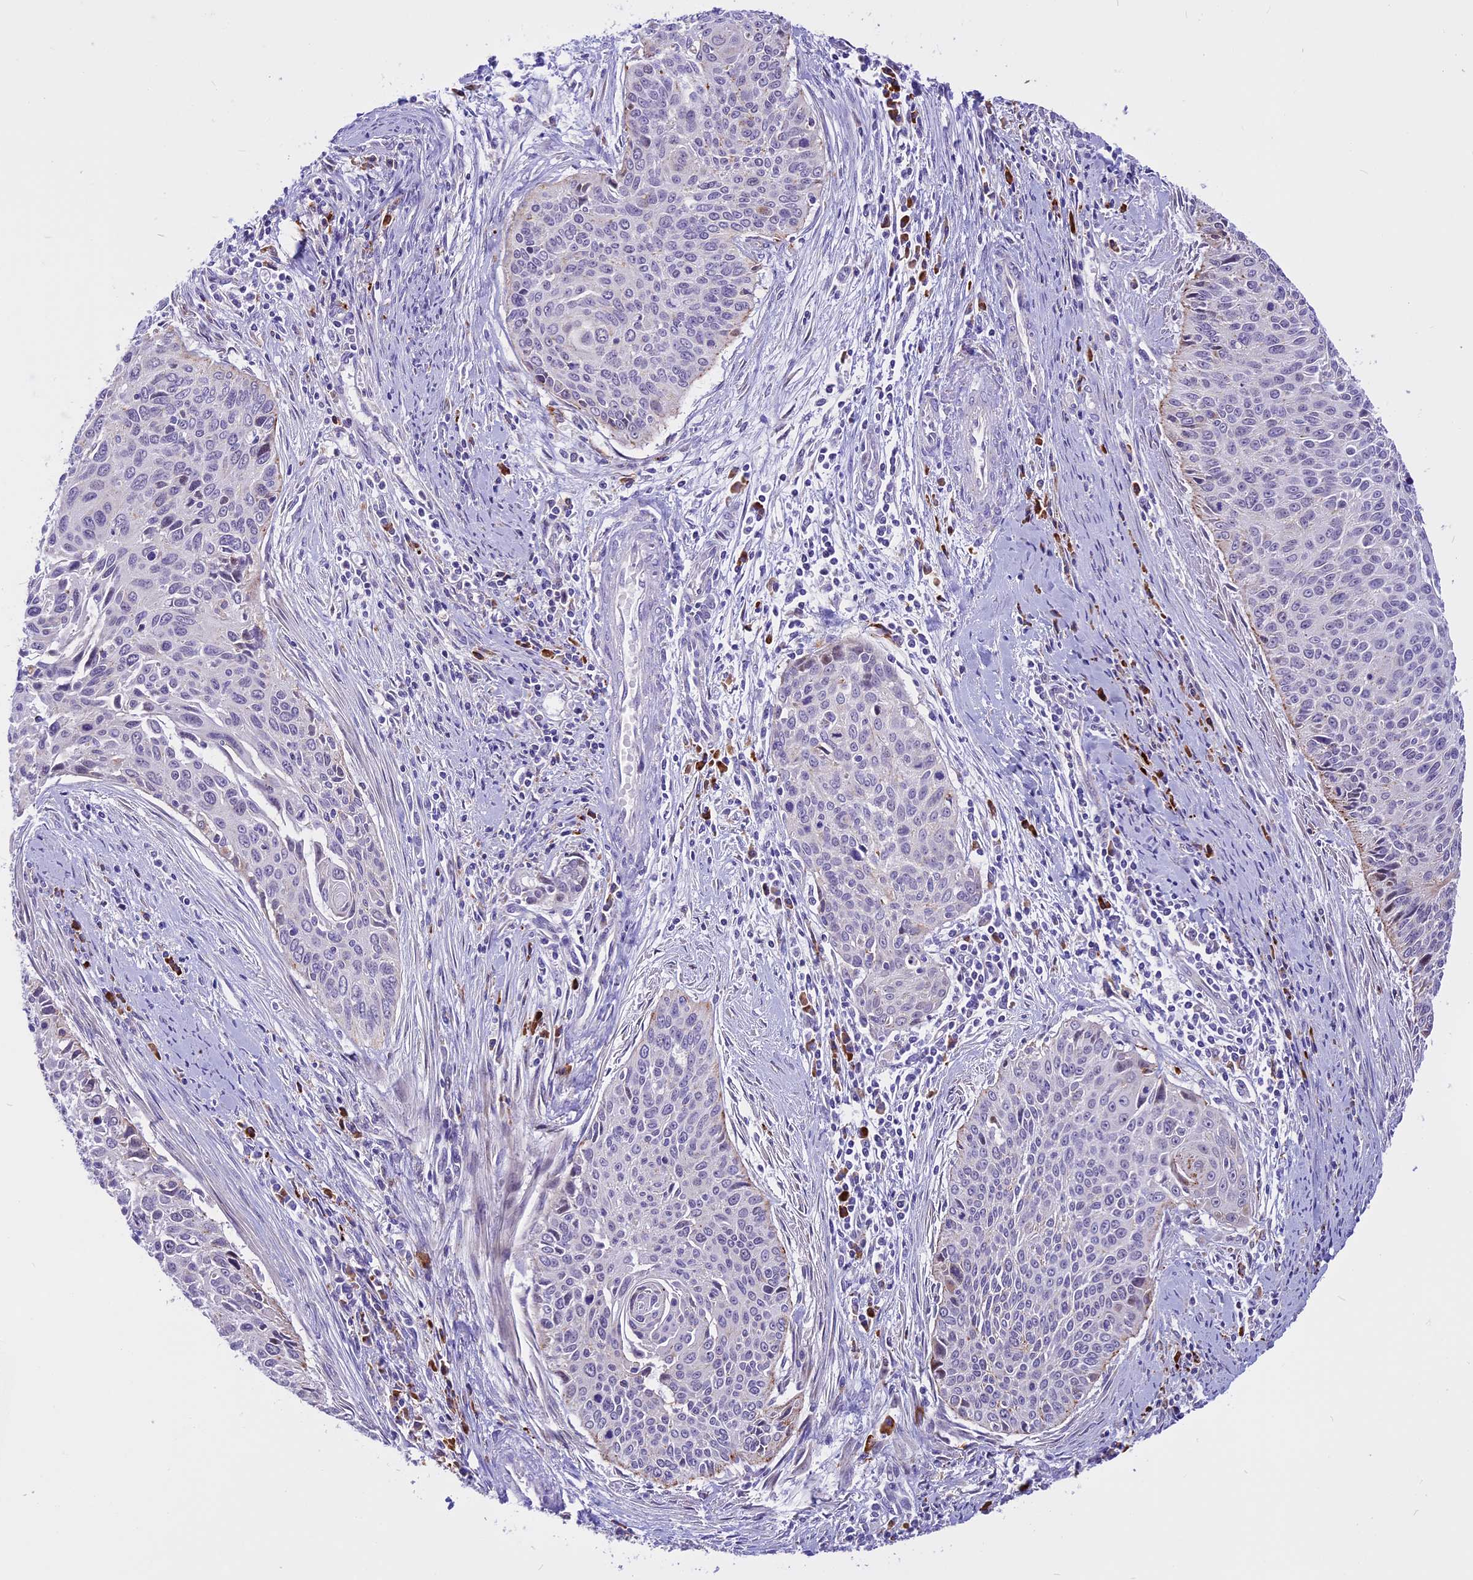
{"staining": {"intensity": "negative", "quantity": "none", "location": "none"}, "tissue": "cervical cancer", "cell_type": "Tumor cells", "image_type": "cancer", "snomed": [{"axis": "morphology", "description": "Squamous cell carcinoma, NOS"}, {"axis": "topography", "description": "Cervix"}], "caption": "This histopathology image is of cervical squamous cell carcinoma stained with IHC to label a protein in brown with the nuclei are counter-stained blue. There is no expression in tumor cells. (DAB (3,3'-diaminobenzidine) IHC, high magnification).", "gene": "THRSP", "patient": {"sex": "female", "age": 55}}